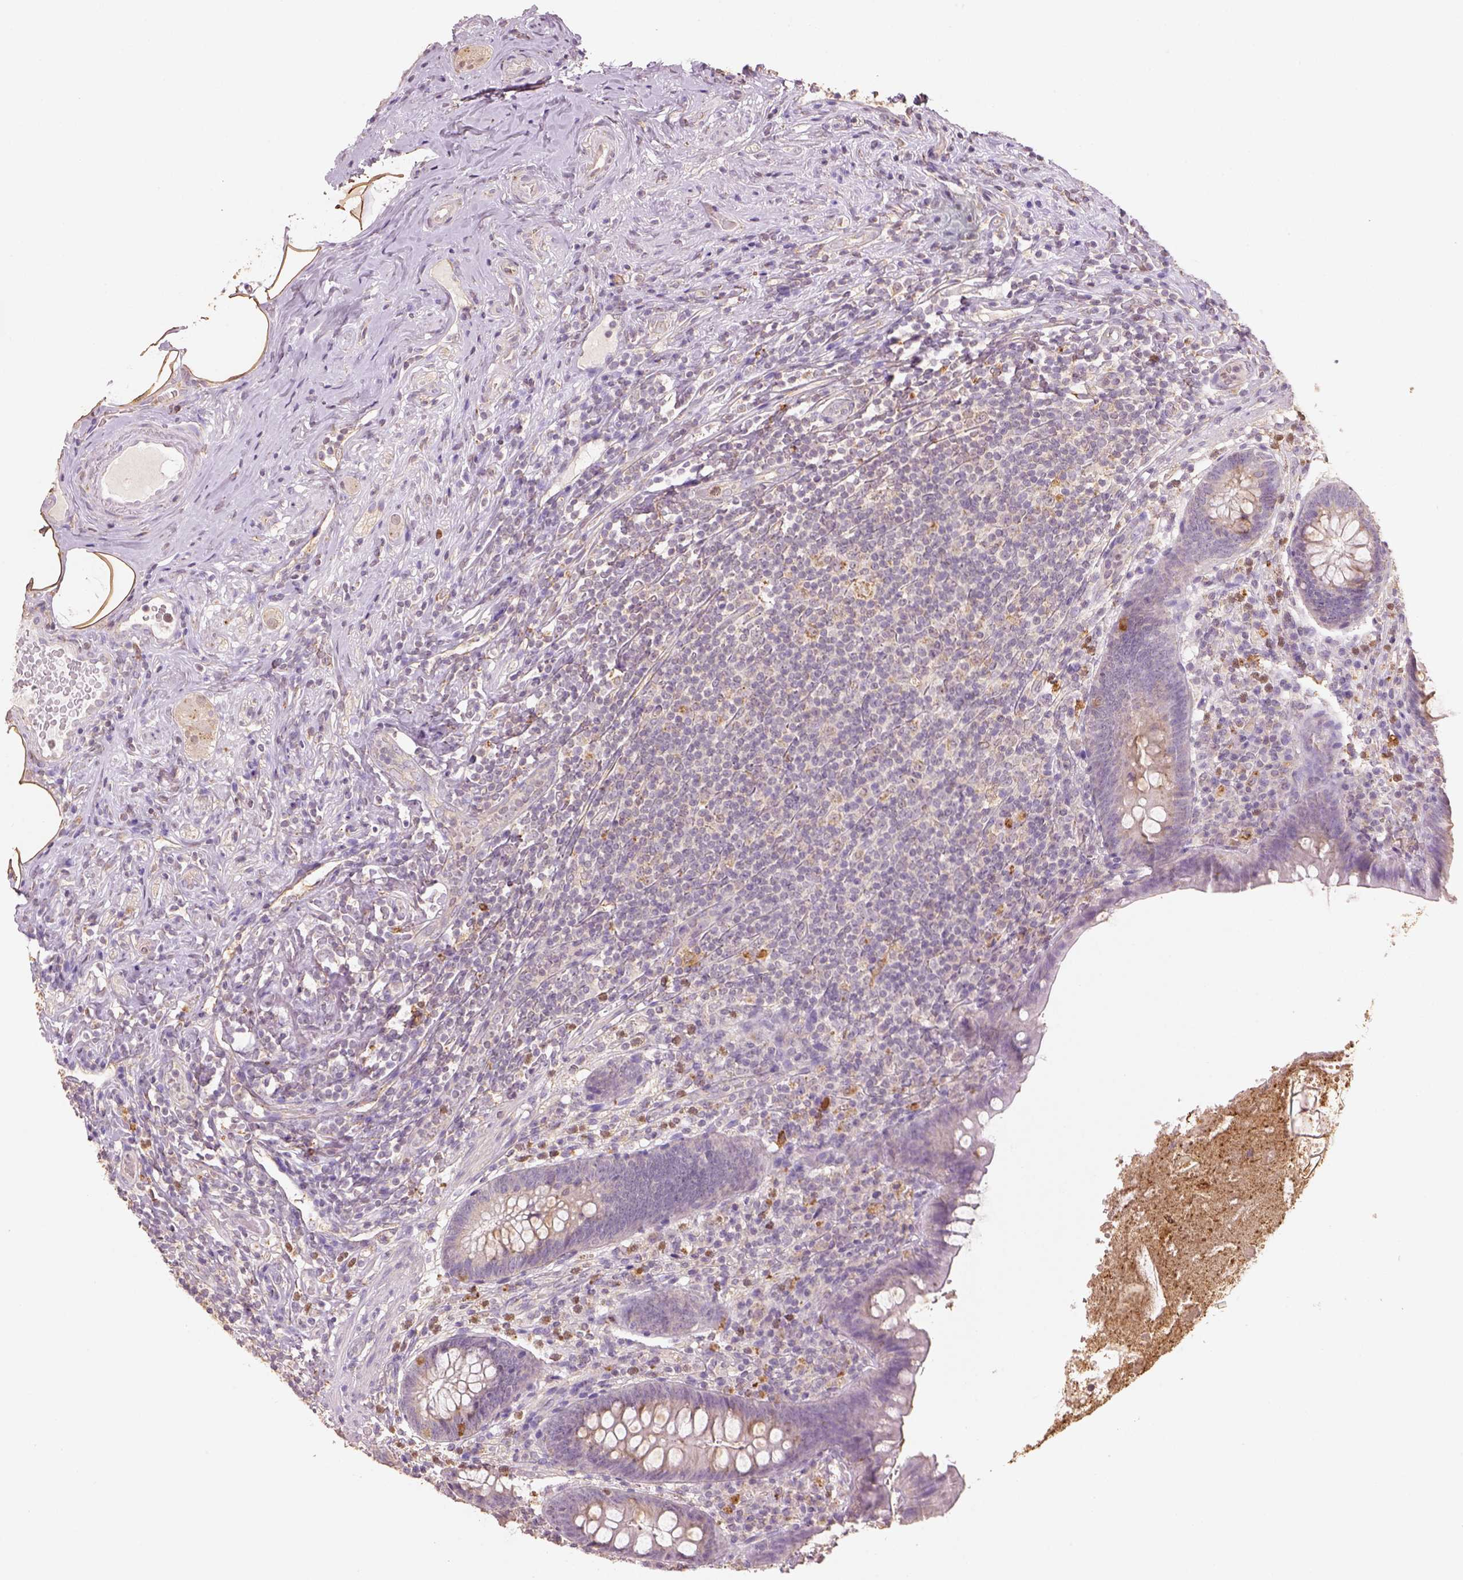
{"staining": {"intensity": "moderate", "quantity": "<25%", "location": "cytoplasmic/membranous"}, "tissue": "appendix", "cell_type": "Glandular cells", "image_type": "normal", "snomed": [{"axis": "morphology", "description": "Normal tissue, NOS"}, {"axis": "topography", "description": "Appendix"}], "caption": "A brown stain highlights moderate cytoplasmic/membranous positivity of a protein in glandular cells of unremarkable appendix. Using DAB (3,3'-diaminobenzidine) (brown) and hematoxylin (blue) stains, captured at high magnification using brightfield microscopy.", "gene": "AP2B1", "patient": {"sex": "male", "age": 47}}